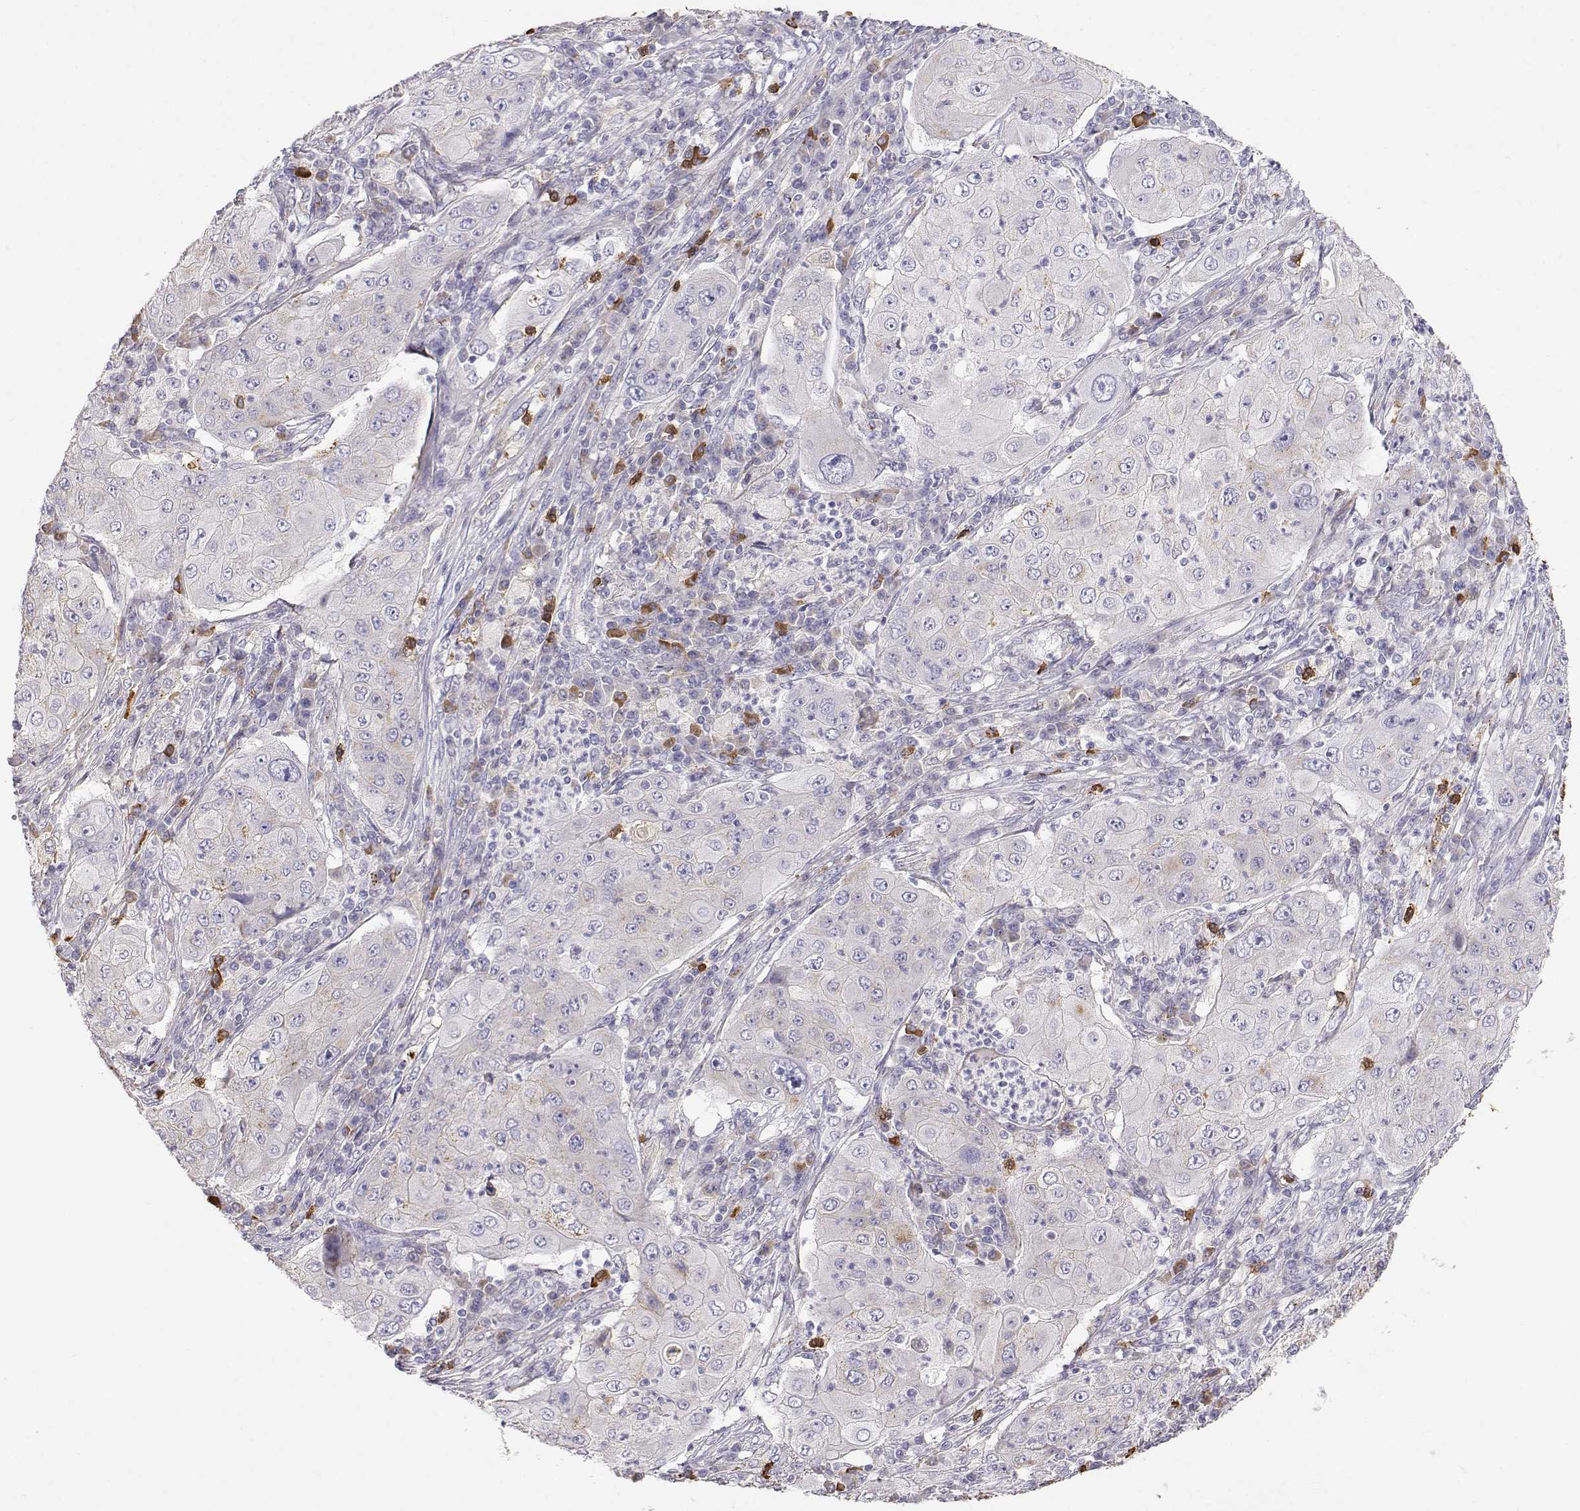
{"staining": {"intensity": "negative", "quantity": "none", "location": "none"}, "tissue": "lung cancer", "cell_type": "Tumor cells", "image_type": "cancer", "snomed": [{"axis": "morphology", "description": "Squamous cell carcinoma, NOS"}, {"axis": "topography", "description": "Lung"}], "caption": "An image of squamous cell carcinoma (lung) stained for a protein displays no brown staining in tumor cells.", "gene": "CDHR1", "patient": {"sex": "female", "age": 59}}